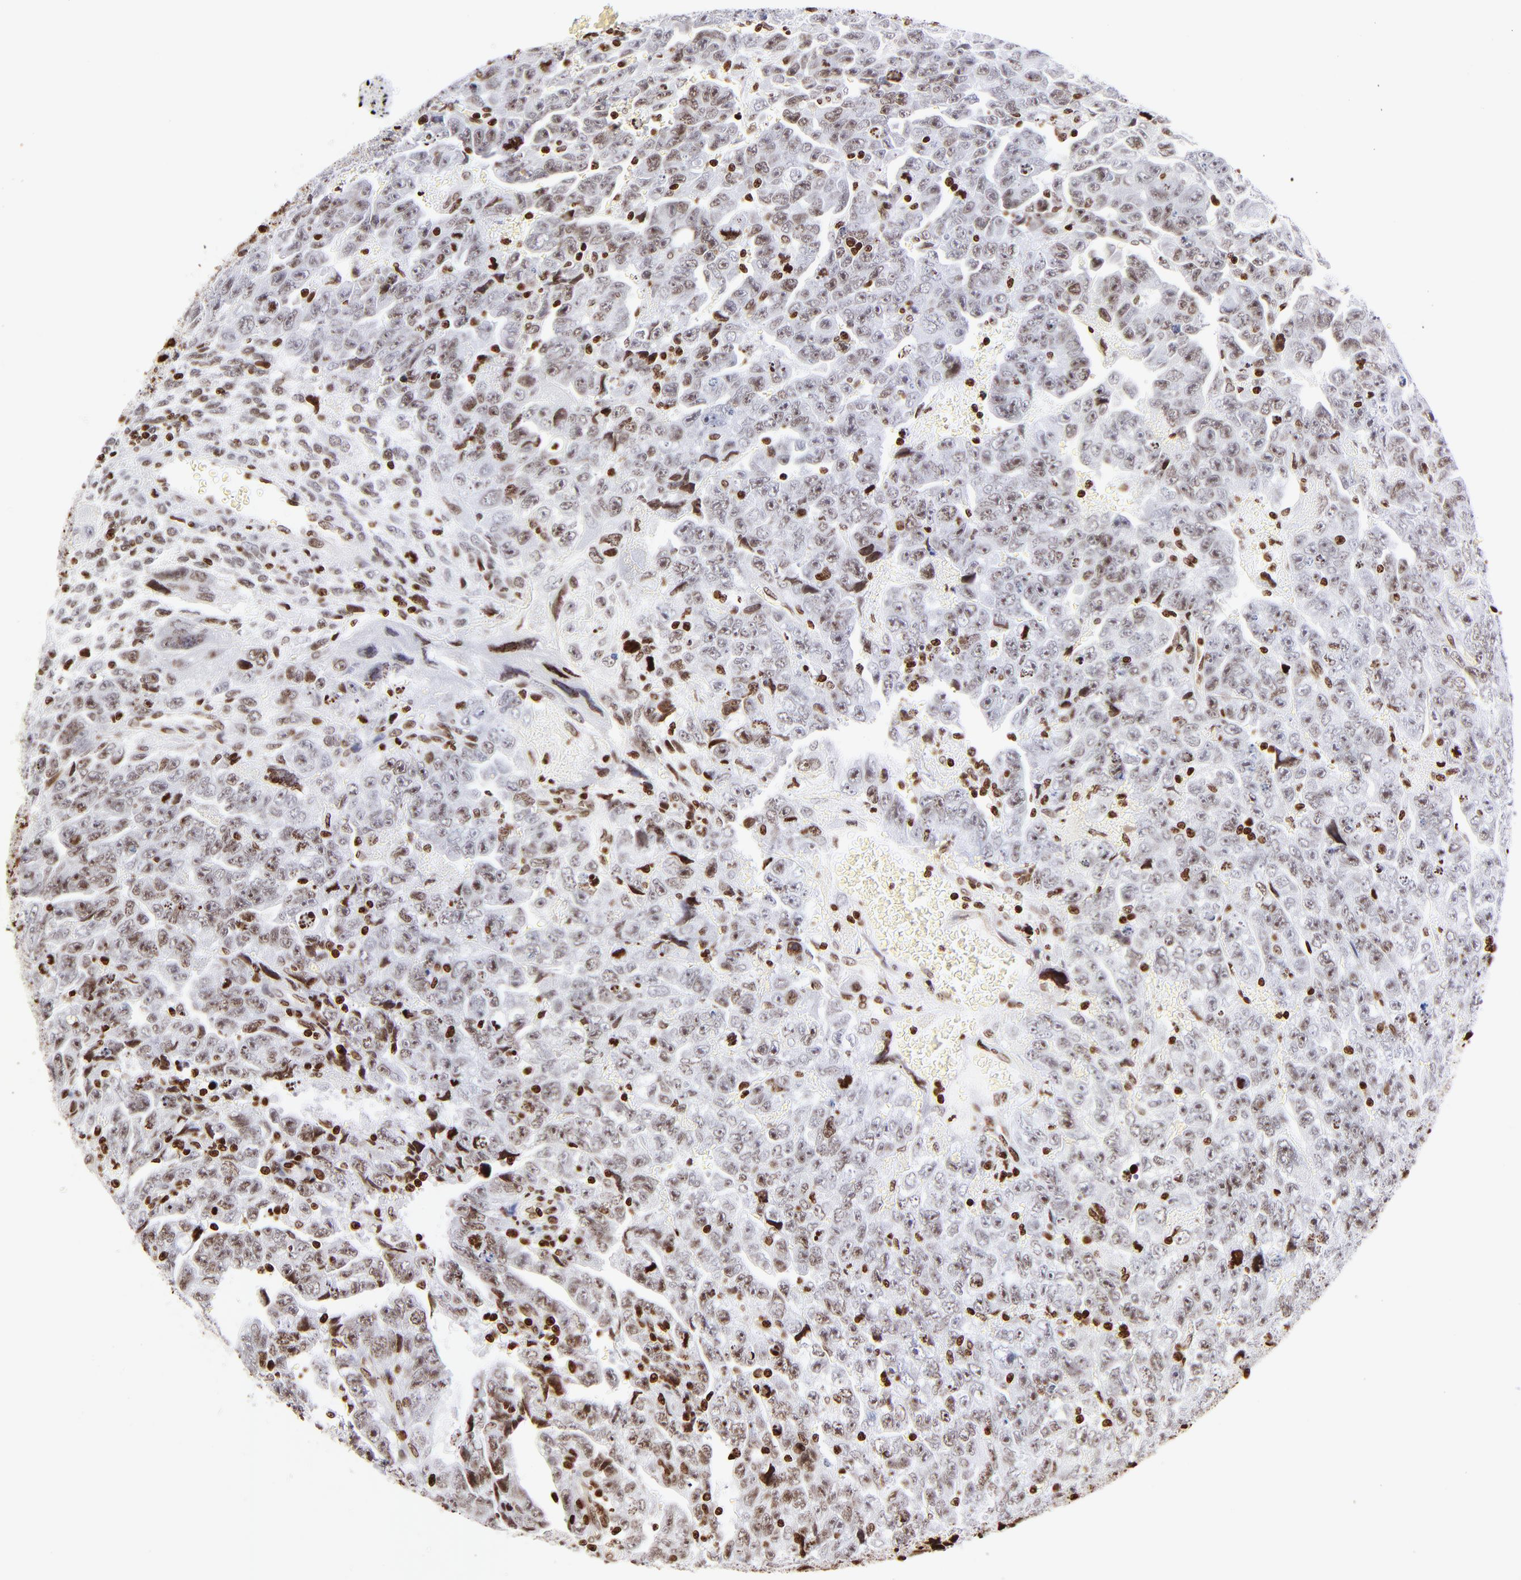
{"staining": {"intensity": "strong", "quantity": ">75%", "location": "nuclear"}, "tissue": "testis cancer", "cell_type": "Tumor cells", "image_type": "cancer", "snomed": [{"axis": "morphology", "description": "Carcinoma, Embryonal, NOS"}, {"axis": "topography", "description": "Testis"}], "caption": "High-power microscopy captured an IHC histopathology image of testis embryonal carcinoma, revealing strong nuclear staining in approximately >75% of tumor cells. (DAB (3,3'-diaminobenzidine) IHC, brown staining for protein, blue staining for nuclei).", "gene": "RTL4", "patient": {"sex": "male", "age": 28}}